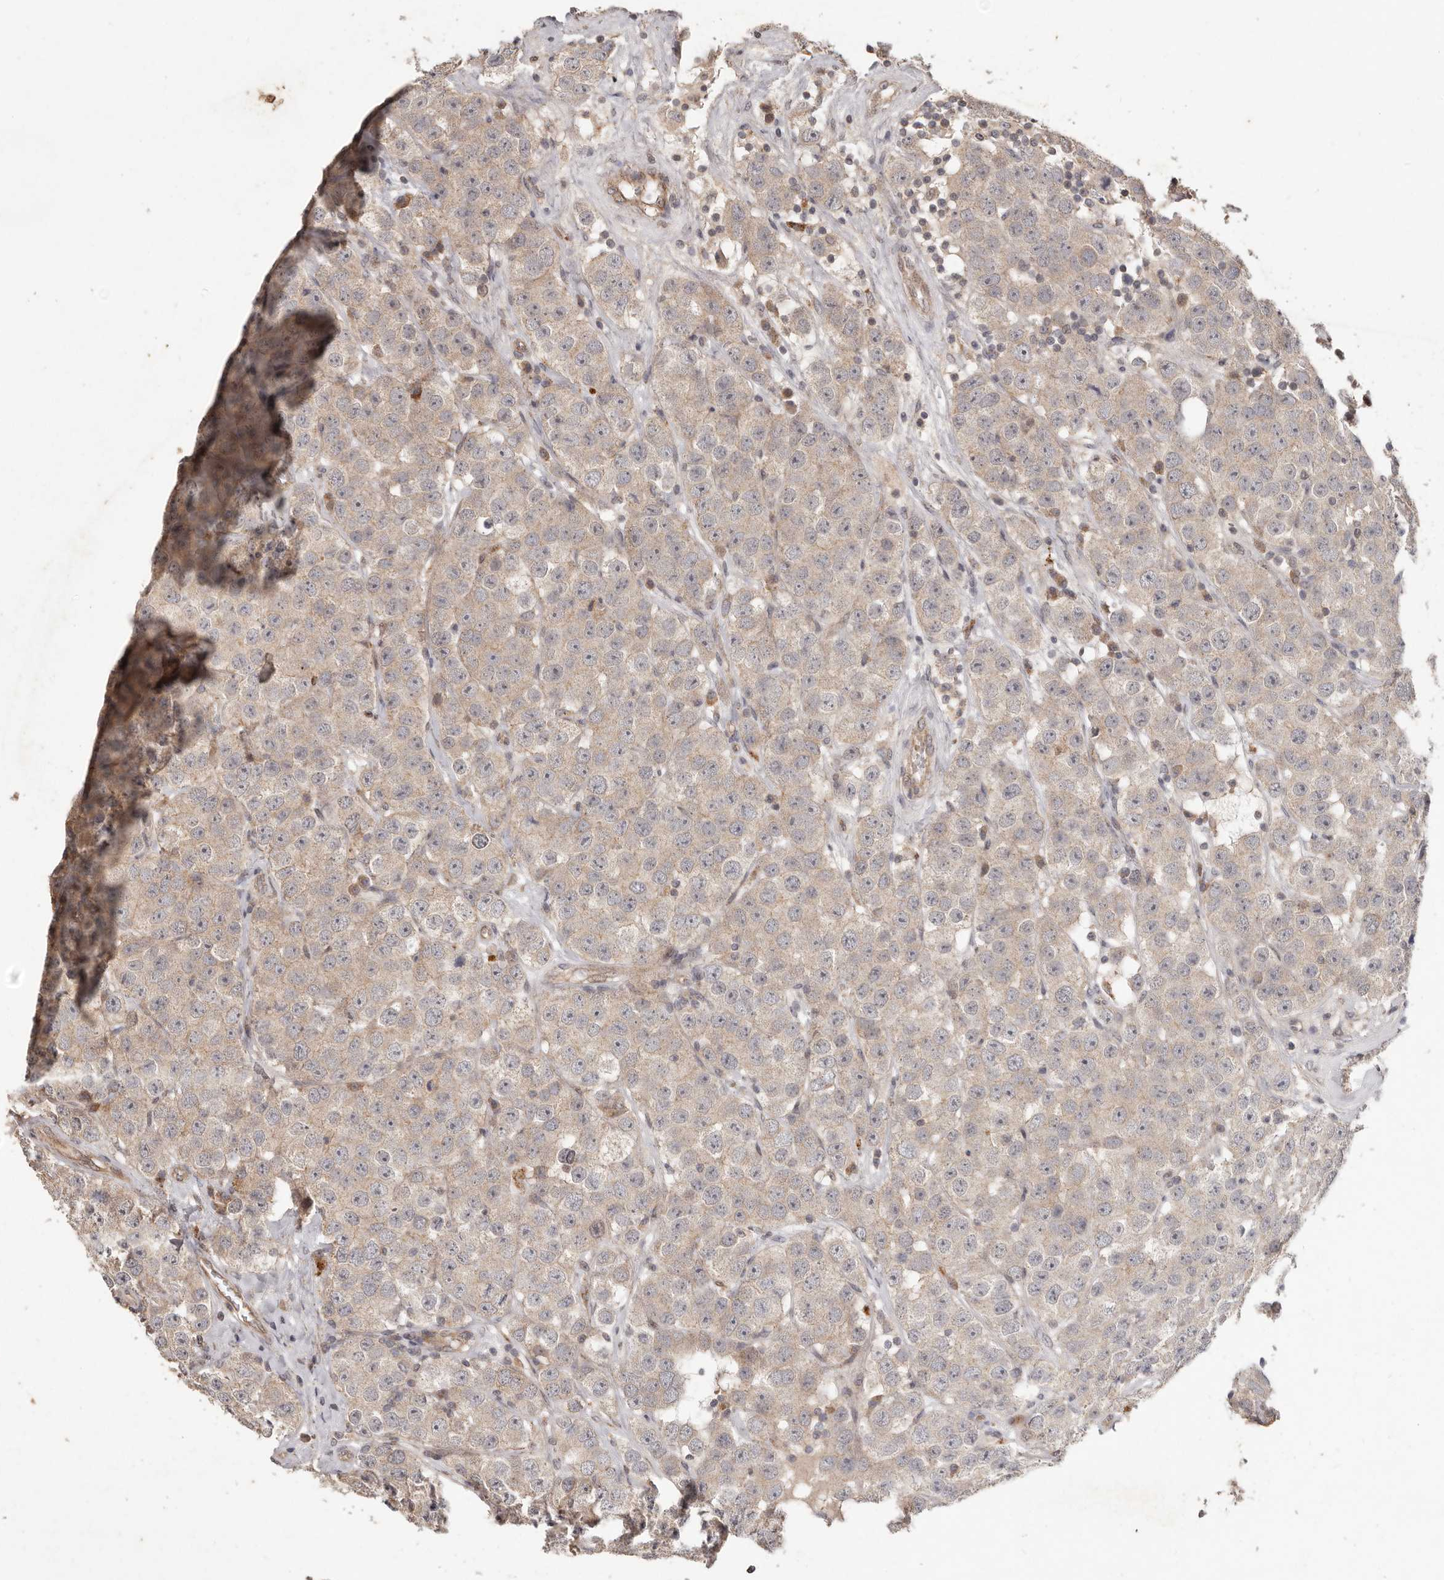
{"staining": {"intensity": "weak", "quantity": "25%-75%", "location": "cytoplasmic/membranous"}, "tissue": "testis cancer", "cell_type": "Tumor cells", "image_type": "cancer", "snomed": [{"axis": "morphology", "description": "Seminoma, NOS"}, {"axis": "topography", "description": "Testis"}], "caption": "The micrograph reveals staining of seminoma (testis), revealing weak cytoplasmic/membranous protein positivity (brown color) within tumor cells. The staining is performed using DAB brown chromogen to label protein expression. The nuclei are counter-stained blue using hematoxylin.", "gene": "PLOD2", "patient": {"sex": "male", "age": 28}}